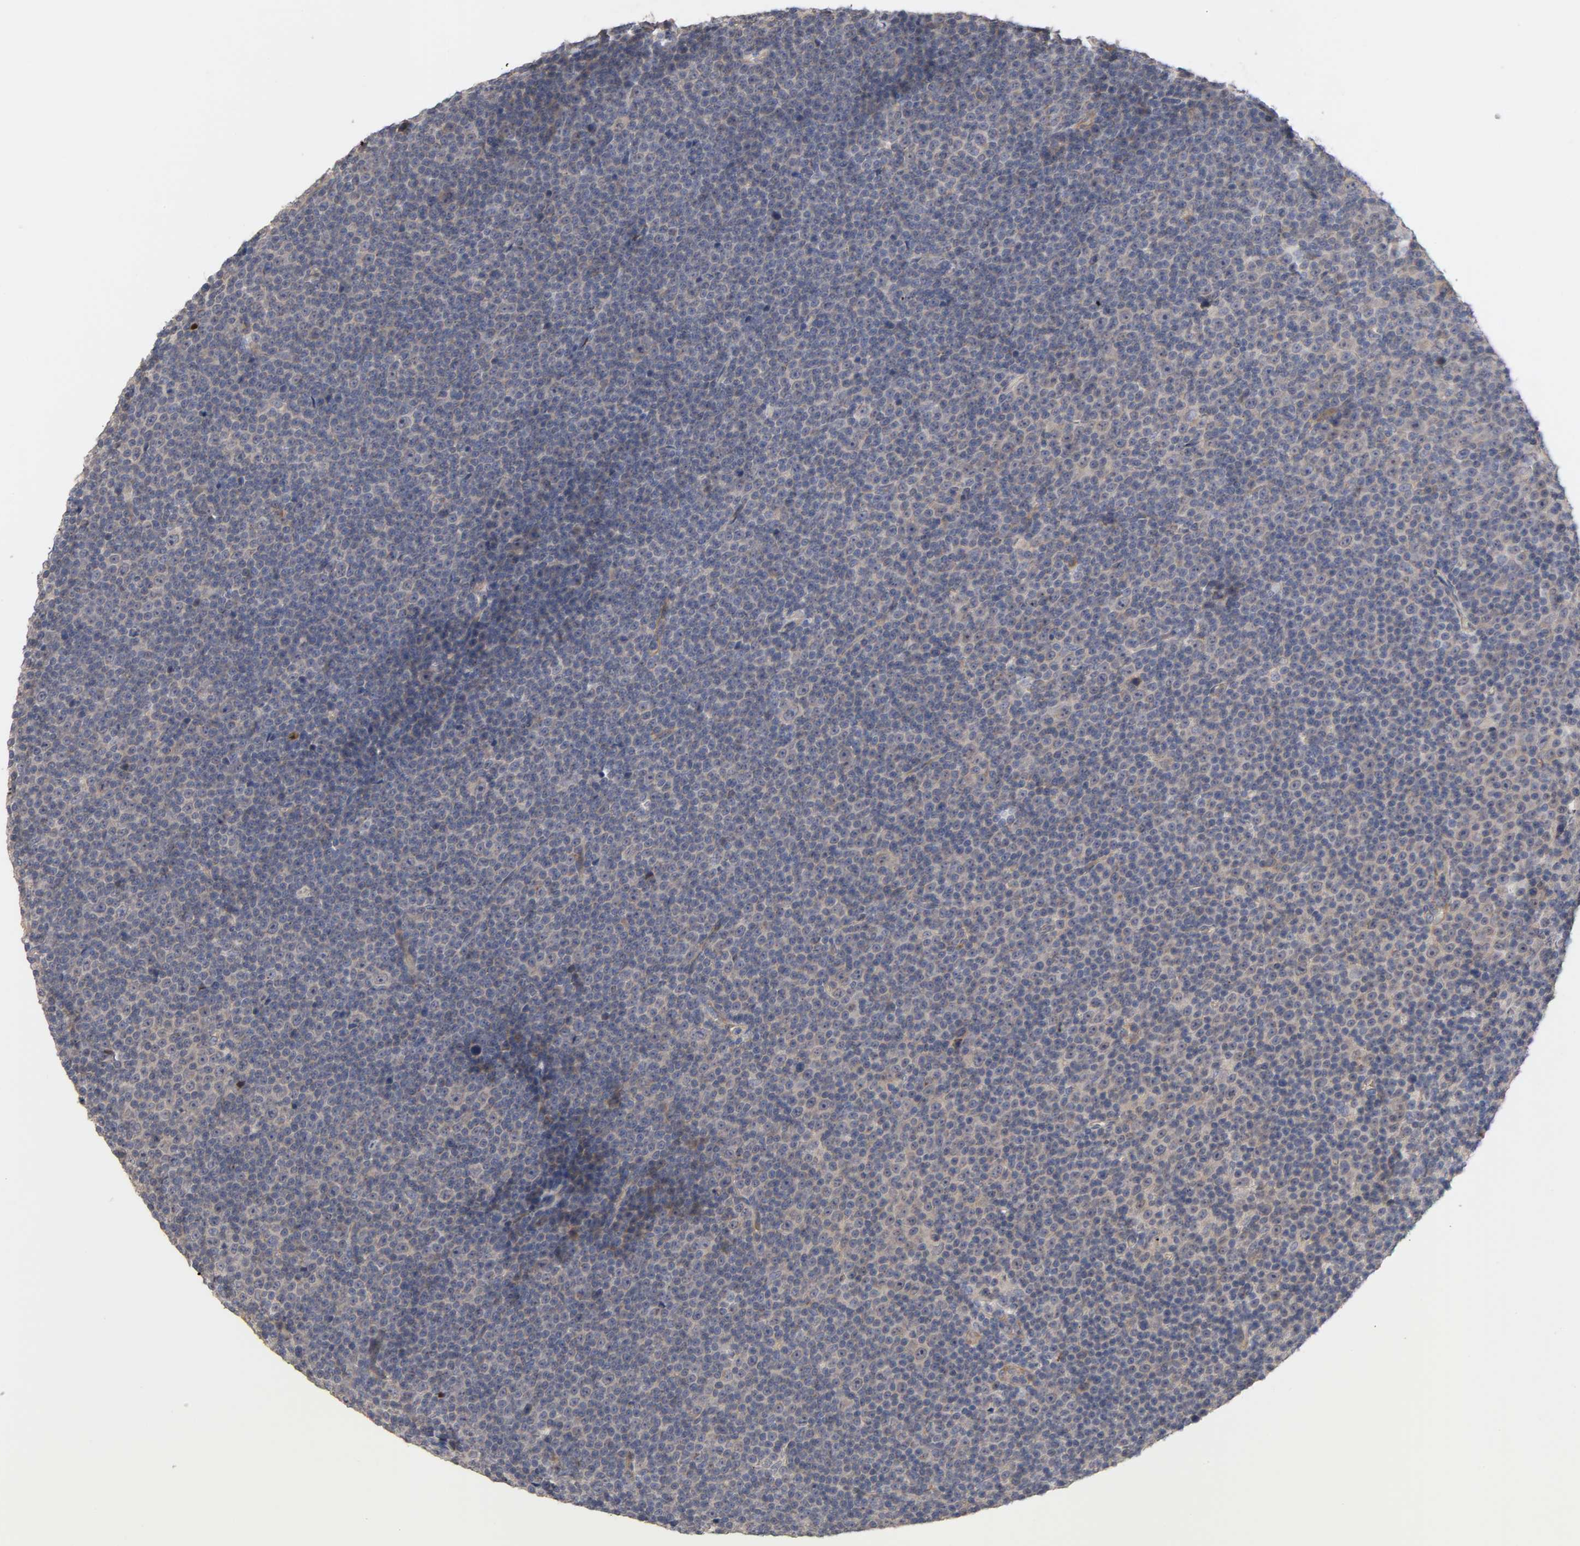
{"staining": {"intensity": "weak", "quantity": ">75%", "location": "cytoplasmic/membranous"}, "tissue": "lymphoma", "cell_type": "Tumor cells", "image_type": "cancer", "snomed": [{"axis": "morphology", "description": "Malignant lymphoma, non-Hodgkin's type, Low grade"}, {"axis": "topography", "description": "Lymph node"}], "caption": "There is low levels of weak cytoplasmic/membranous staining in tumor cells of low-grade malignant lymphoma, non-Hodgkin's type, as demonstrated by immunohistochemical staining (brown color).", "gene": "PDZD11", "patient": {"sex": "female", "age": 67}}